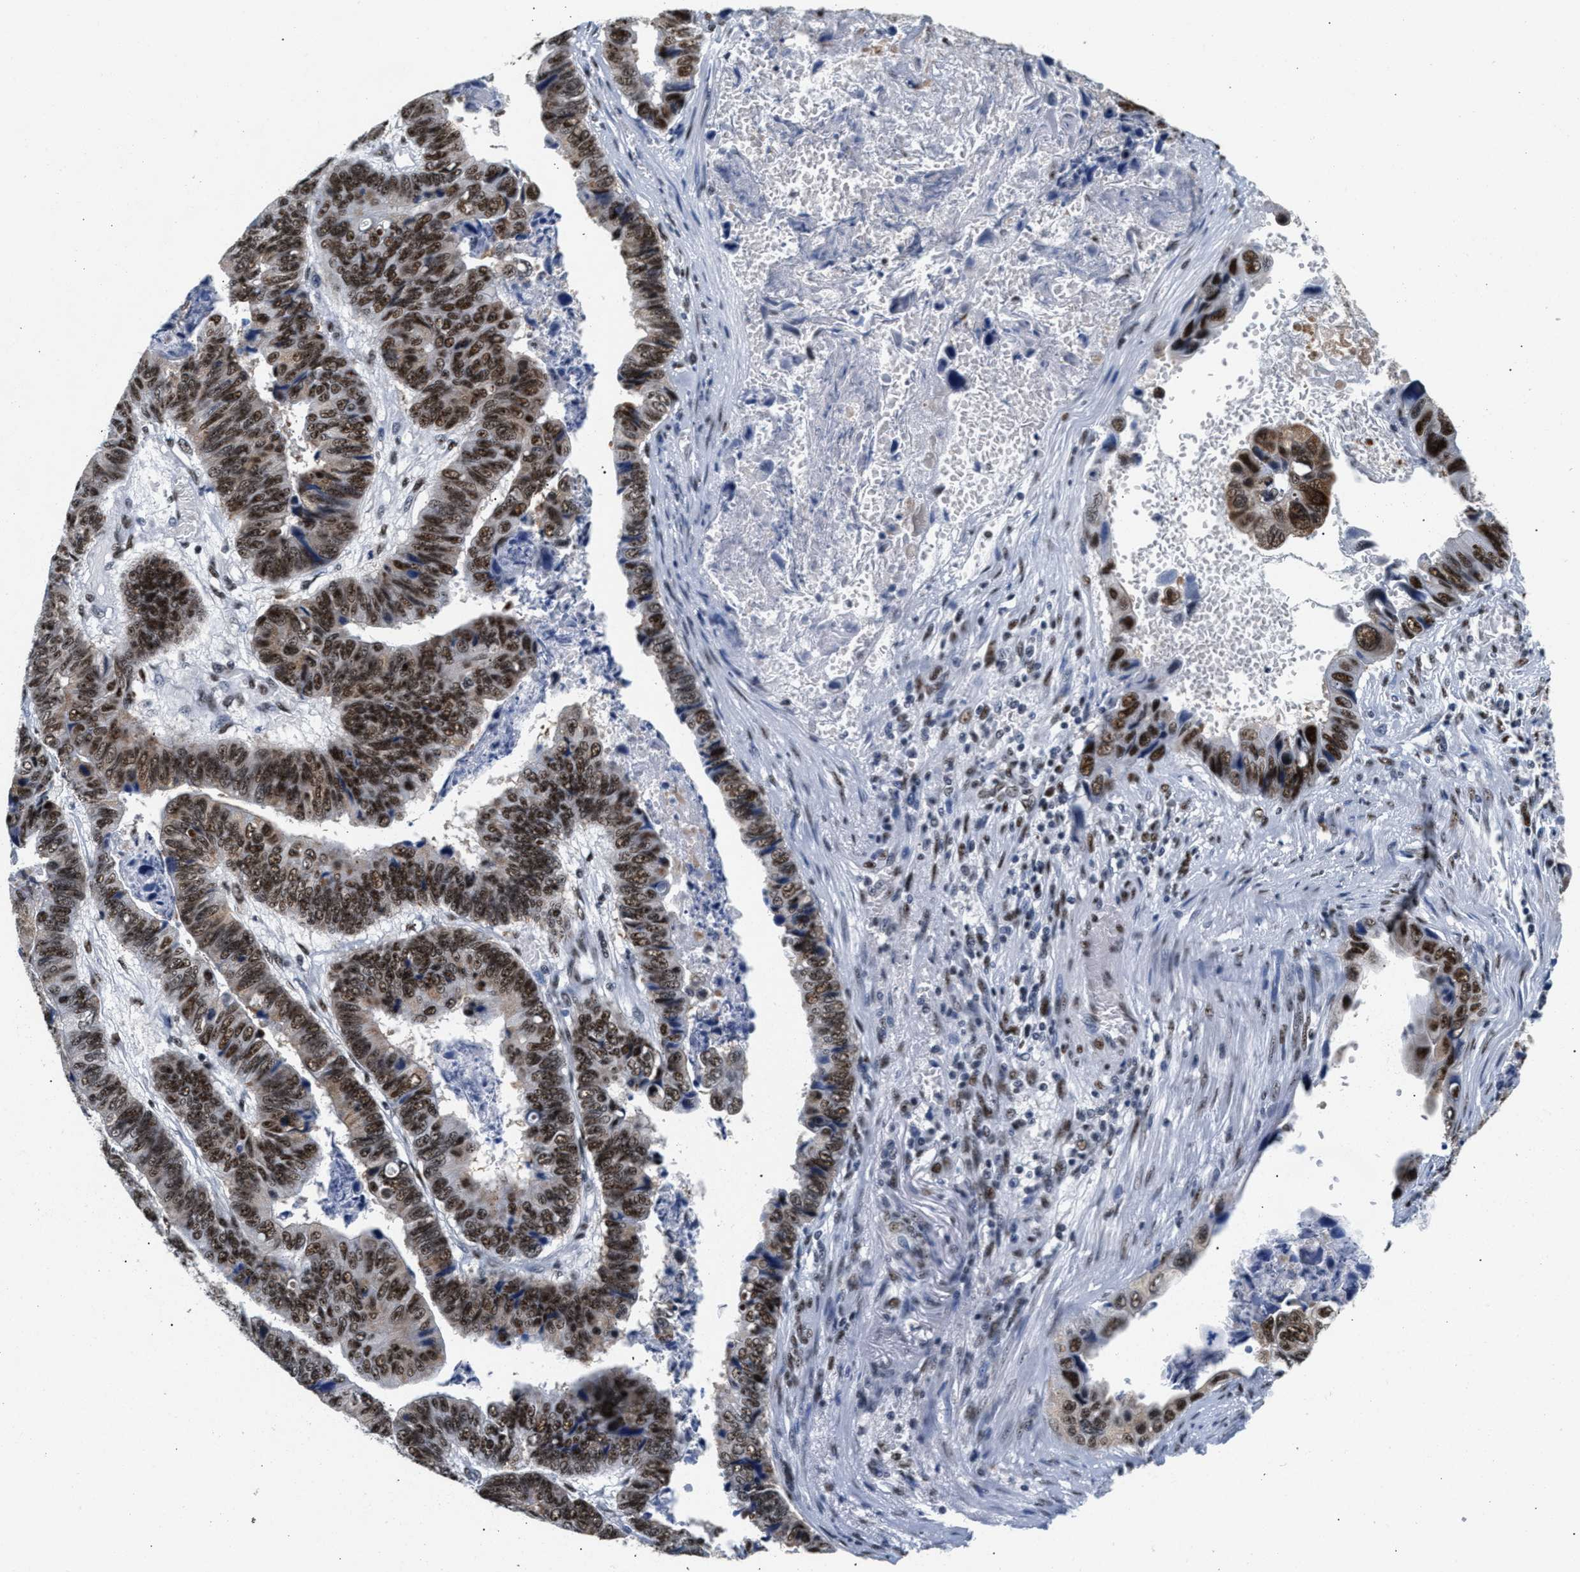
{"staining": {"intensity": "strong", "quantity": ">75%", "location": "cytoplasmic/membranous,nuclear"}, "tissue": "stomach cancer", "cell_type": "Tumor cells", "image_type": "cancer", "snomed": [{"axis": "morphology", "description": "Adenocarcinoma, NOS"}, {"axis": "topography", "description": "Stomach, lower"}], "caption": "A brown stain shows strong cytoplasmic/membranous and nuclear staining of a protein in adenocarcinoma (stomach) tumor cells.", "gene": "RAD50", "patient": {"sex": "male", "age": 77}}